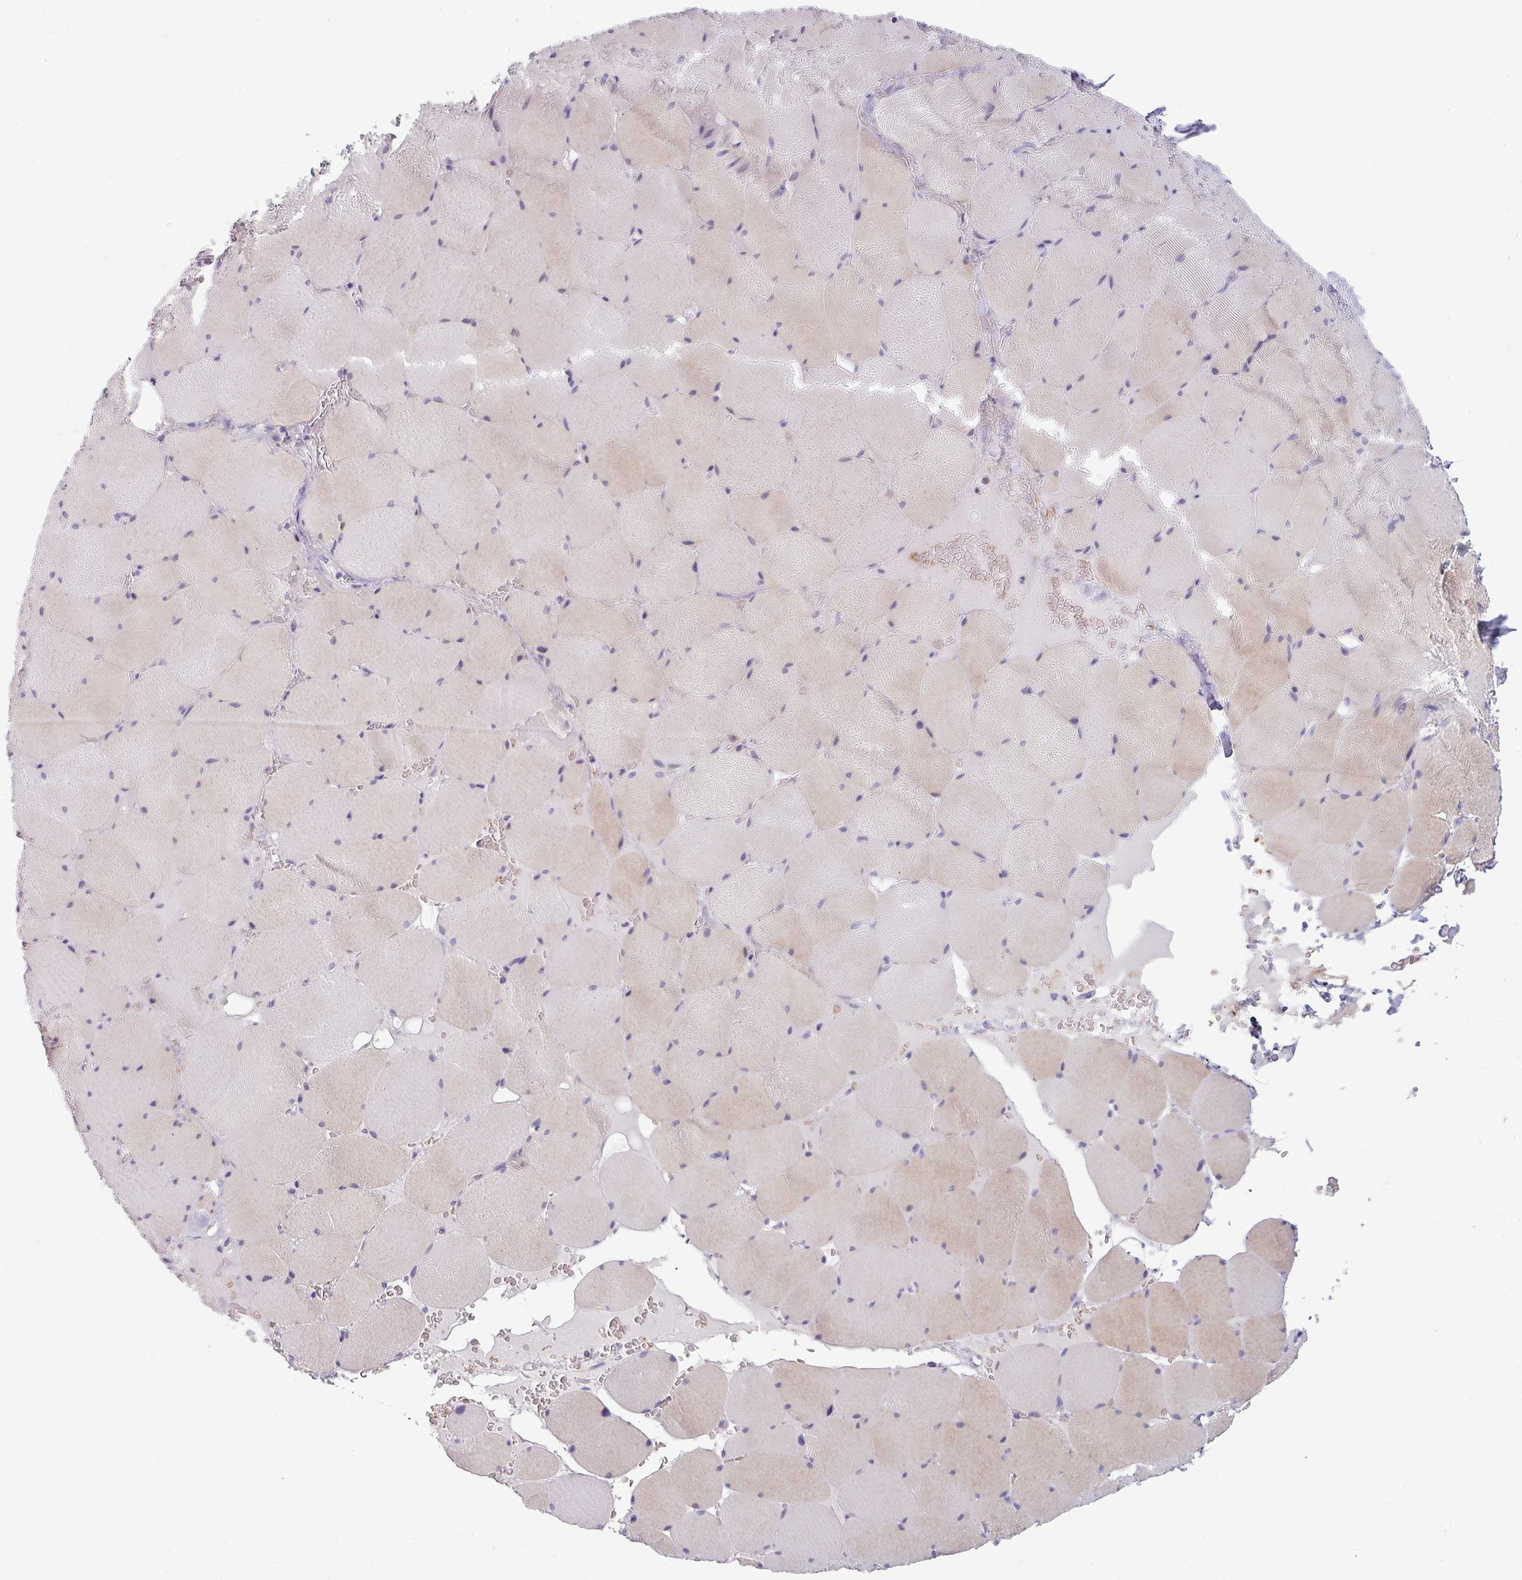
{"staining": {"intensity": "weak", "quantity": "<25%", "location": "cytoplasmic/membranous"}, "tissue": "skeletal muscle", "cell_type": "Myocytes", "image_type": "normal", "snomed": [{"axis": "morphology", "description": "Normal tissue, NOS"}, {"axis": "topography", "description": "Skeletal muscle"}, {"axis": "topography", "description": "Head-Neck"}], "caption": "This micrograph is of benign skeletal muscle stained with immunohistochemistry to label a protein in brown with the nuclei are counter-stained blue. There is no staining in myocytes.", "gene": "SLC26A9", "patient": {"sex": "male", "age": 66}}